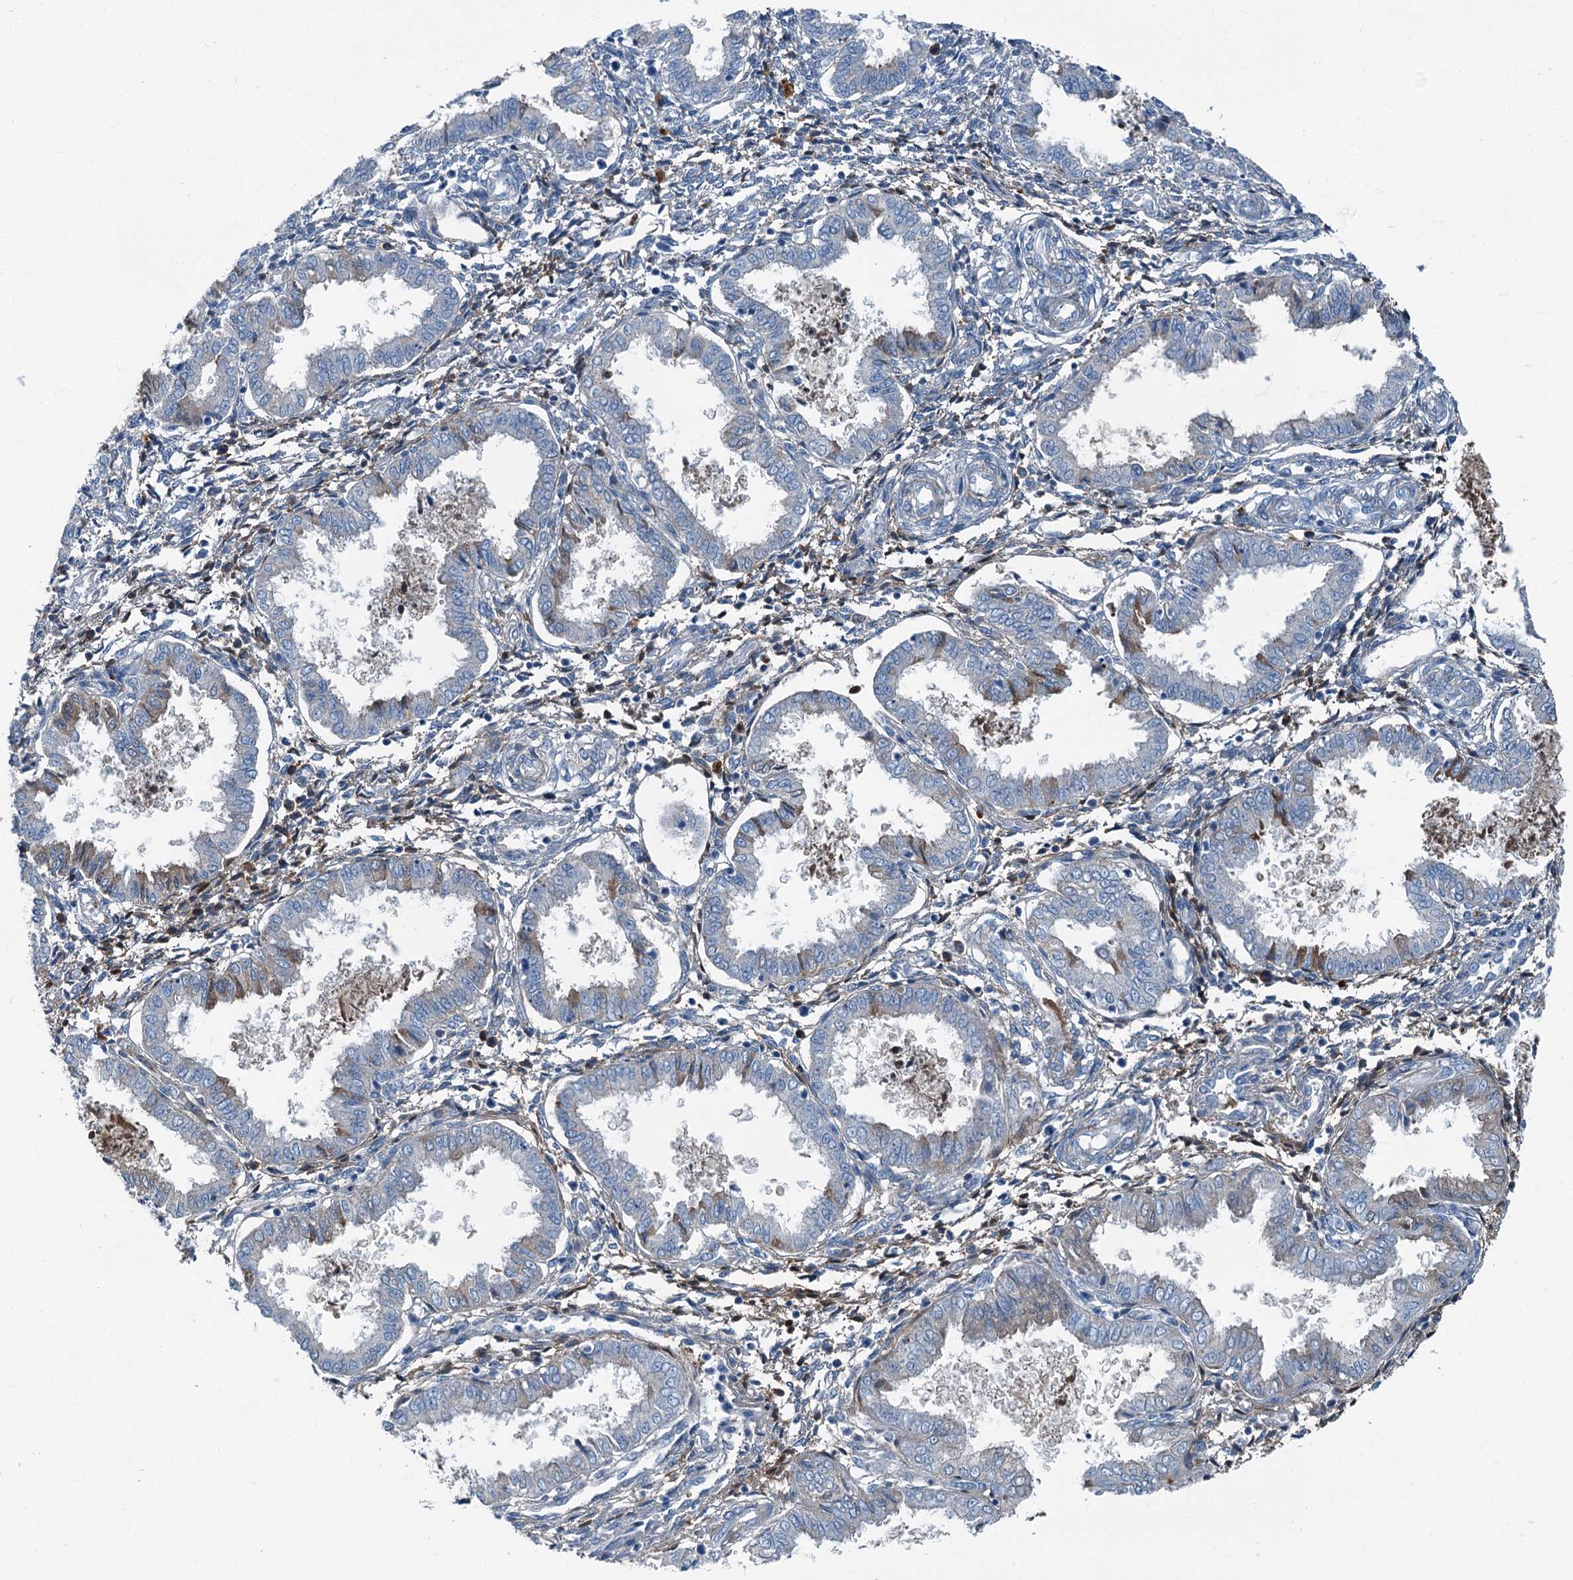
{"staining": {"intensity": "negative", "quantity": "none", "location": "none"}, "tissue": "endometrium", "cell_type": "Cells in endometrial stroma", "image_type": "normal", "snomed": [{"axis": "morphology", "description": "Normal tissue, NOS"}, {"axis": "topography", "description": "Endometrium"}], "caption": "Cells in endometrial stroma show no significant protein positivity in unremarkable endometrium. The staining was performed using DAB to visualize the protein expression in brown, while the nuclei were stained in blue with hematoxylin (Magnification: 20x).", "gene": "AXL", "patient": {"sex": "female", "age": 33}}